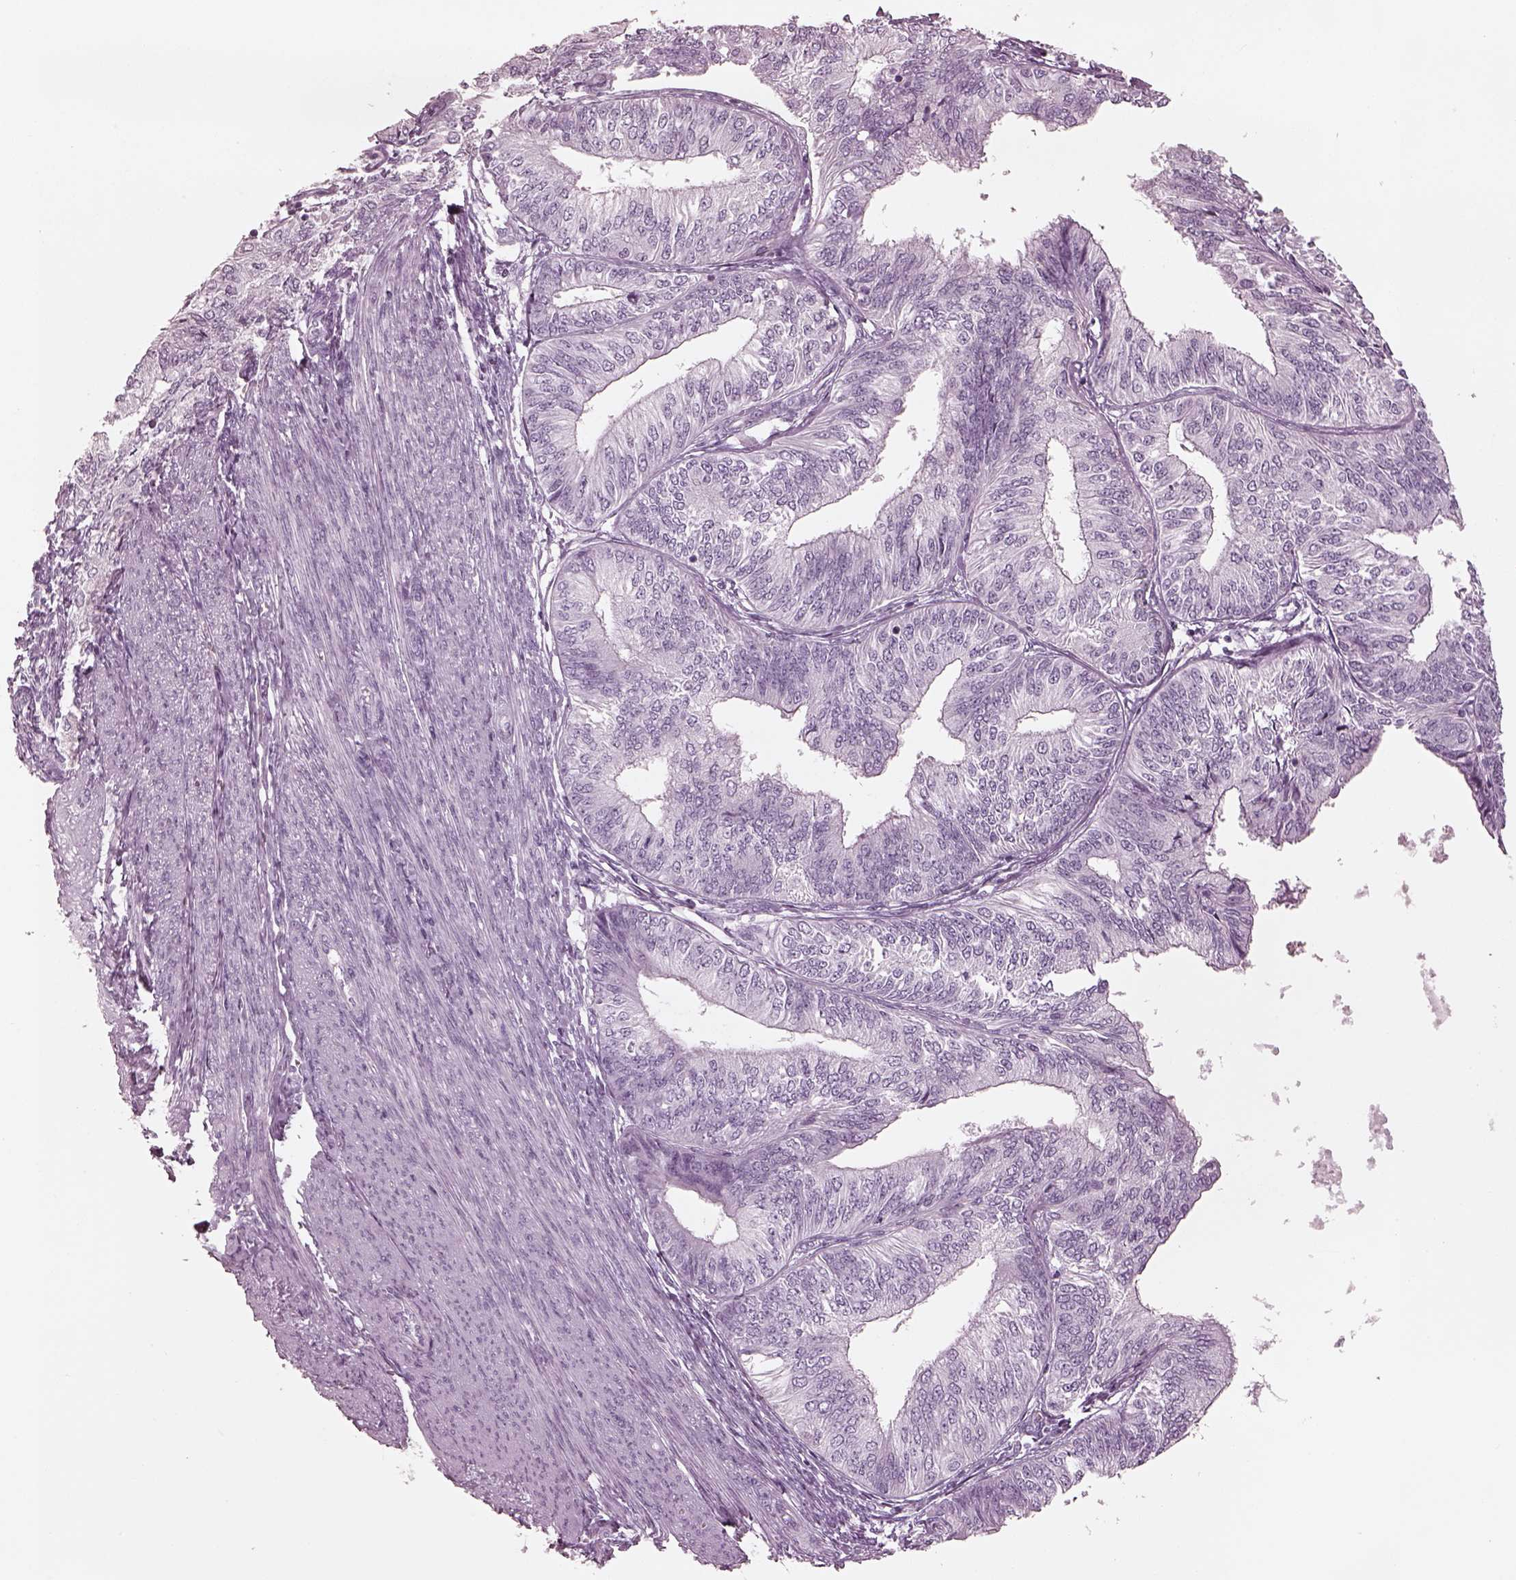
{"staining": {"intensity": "negative", "quantity": "none", "location": "none"}, "tissue": "endometrial cancer", "cell_type": "Tumor cells", "image_type": "cancer", "snomed": [{"axis": "morphology", "description": "Adenocarcinoma, NOS"}, {"axis": "topography", "description": "Endometrium"}], "caption": "Photomicrograph shows no protein positivity in tumor cells of endometrial cancer tissue. (Immunohistochemistry (ihc), brightfield microscopy, high magnification).", "gene": "OPN4", "patient": {"sex": "female", "age": 58}}